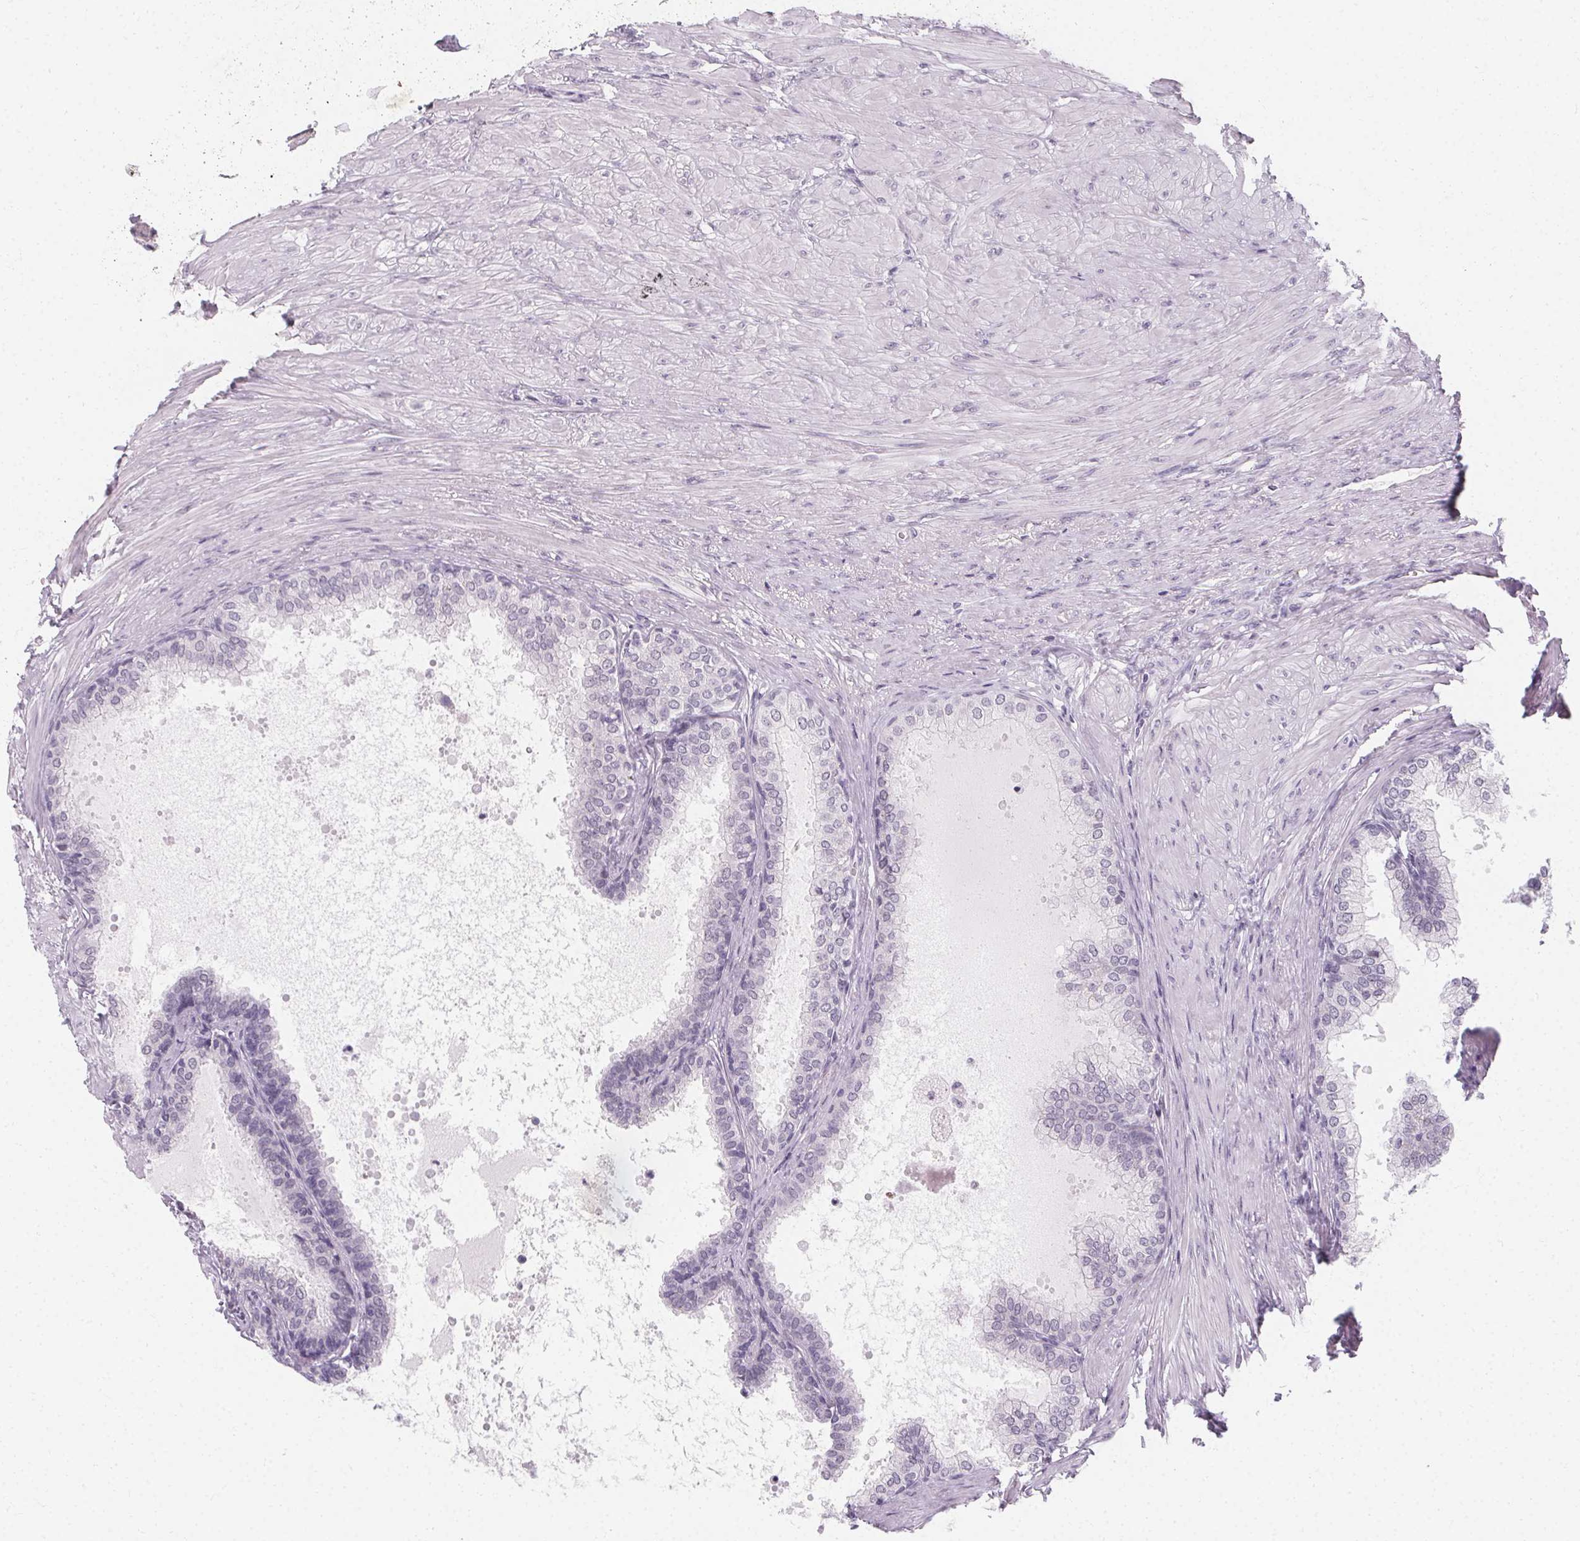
{"staining": {"intensity": "negative", "quantity": "none", "location": "none"}, "tissue": "prostate", "cell_type": "Glandular cells", "image_type": "normal", "snomed": [{"axis": "morphology", "description": "Normal tissue, NOS"}, {"axis": "topography", "description": "Prostate"}, {"axis": "topography", "description": "Peripheral nerve tissue"}], "caption": "The histopathology image exhibits no staining of glandular cells in normal prostate.", "gene": "SYNPR", "patient": {"sex": "male", "age": 55}}